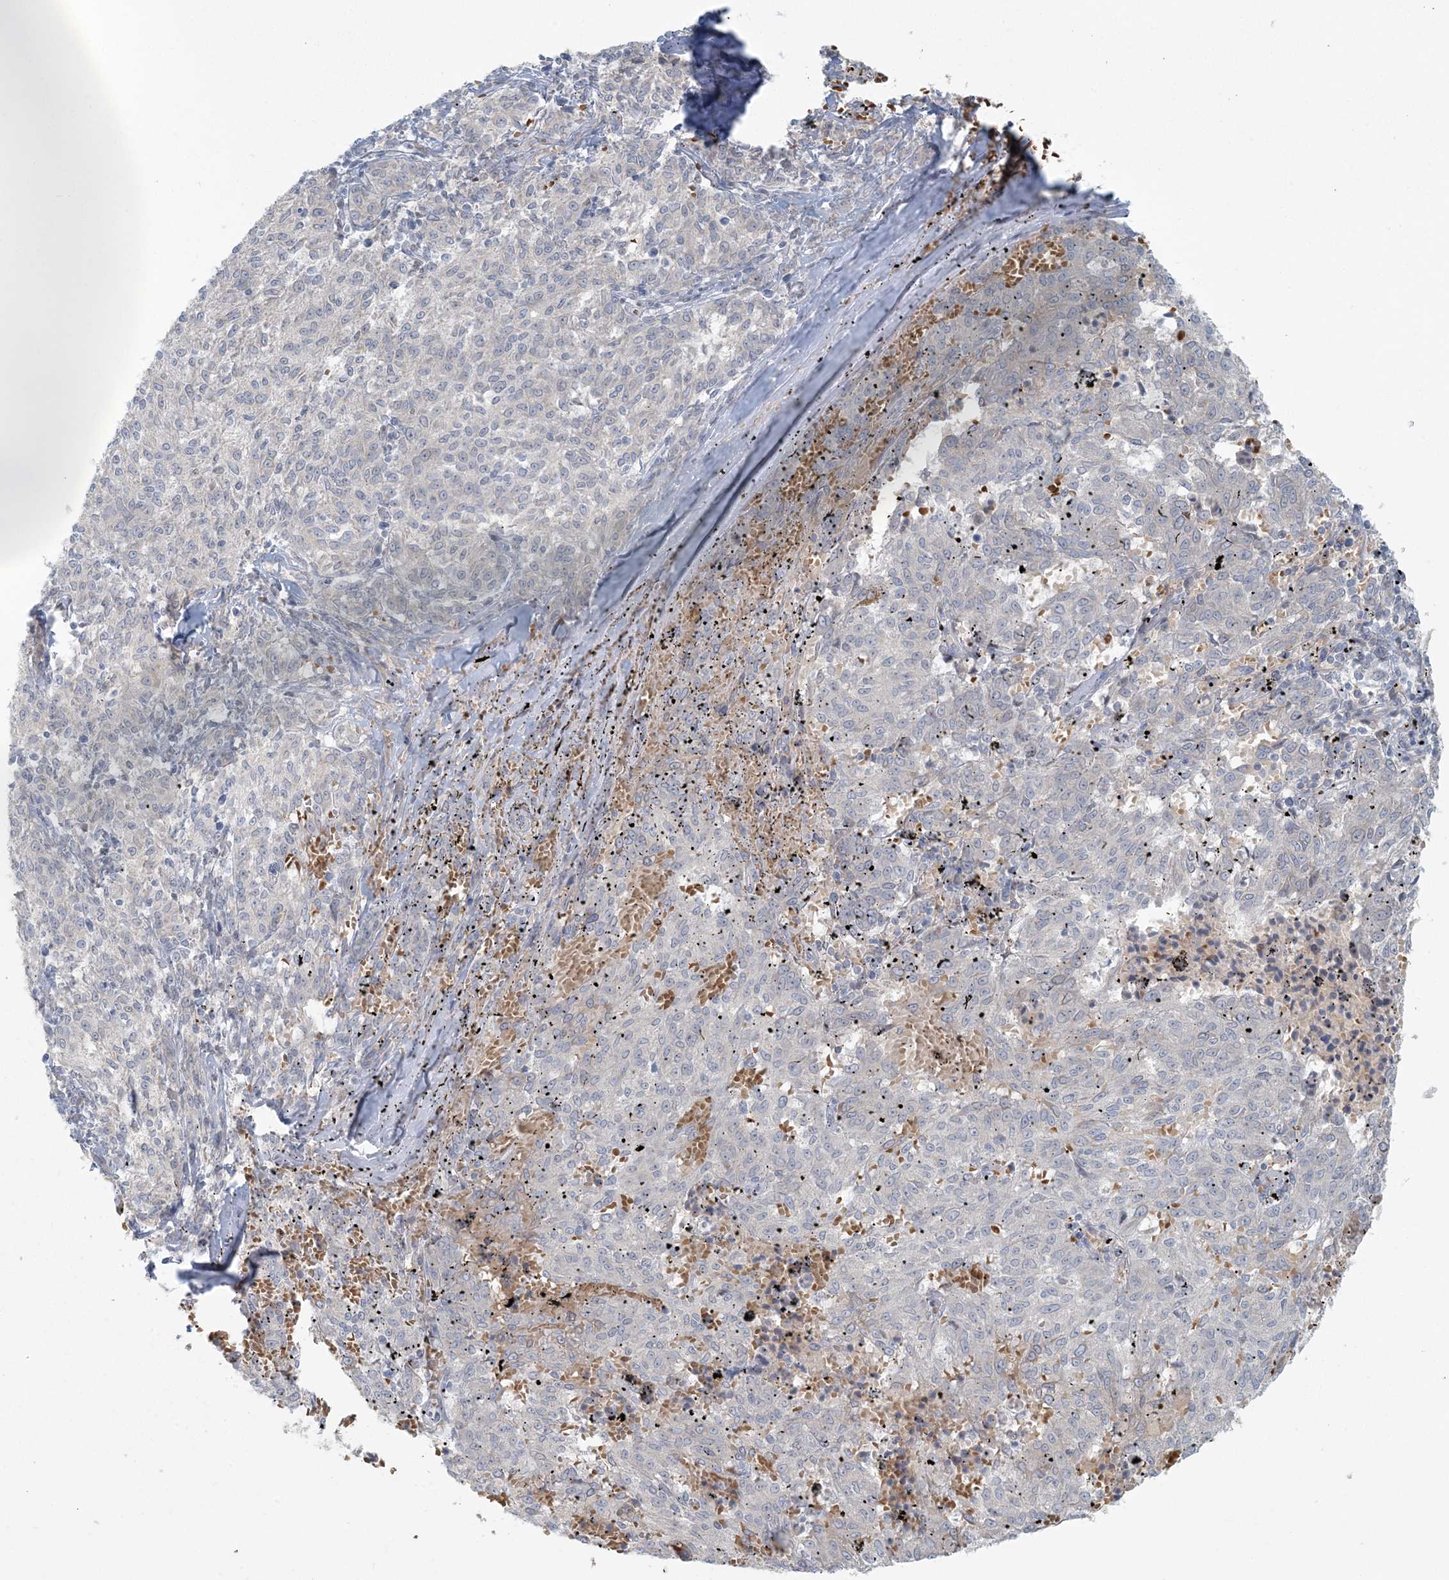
{"staining": {"intensity": "negative", "quantity": "none", "location": "none"}, "tissue": "melanoma", "cell_type": "Tumor cells", "image_type": "cancer", "snomed": [{"axis": "morphology", "description": "Malignant melanoma, NOS"}, {"axis": "topography", "description": "Skin"}], "caption": "A photomicrograph of human melanoma is negative for staining in tumor cells.", "gene": "CTDNEP1", "patient": {"sex": "female", "age": 72}}